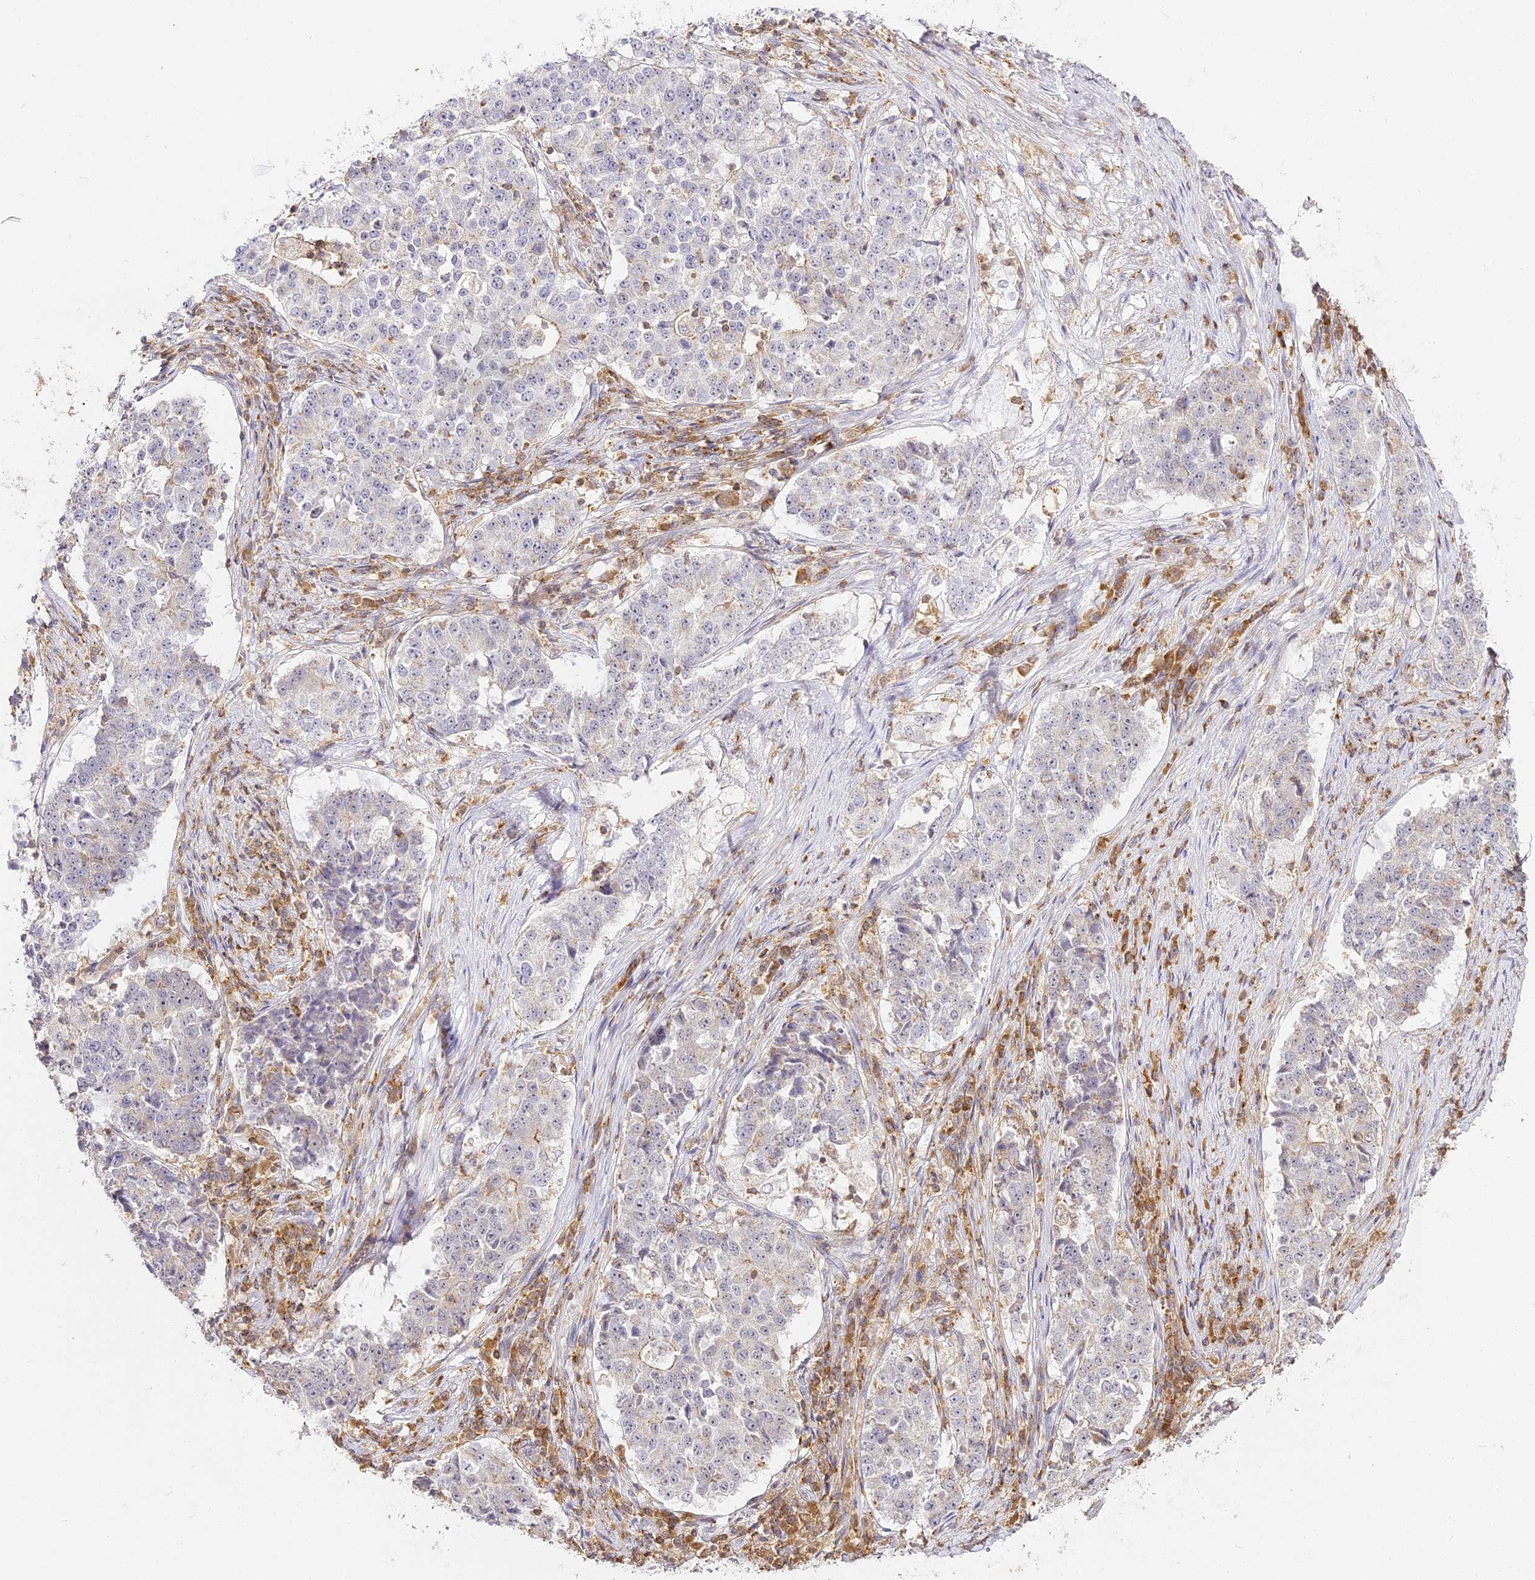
{"staining": {"intensity": "negative", "quantity": "none", "location": "none"}, "tissue": "stomach cancer", "cell_type": "Tumor cells", "image_type": "cancer", "snomed": [{"axis": "morphology", "description": "Adenocarcinoma, NOS"}, {"axis": "topography", "description": "Stomach"}], "caption": "This histopathology image is of stomach cancer (adenocarcinoma) stained with immunohistochemistry to label a protein in brown with the nuclei are counter-stained blue. There is no staining in tumor cells.", "gene": "DOCK2", "patient": {"sex": "male", "age": 59}}